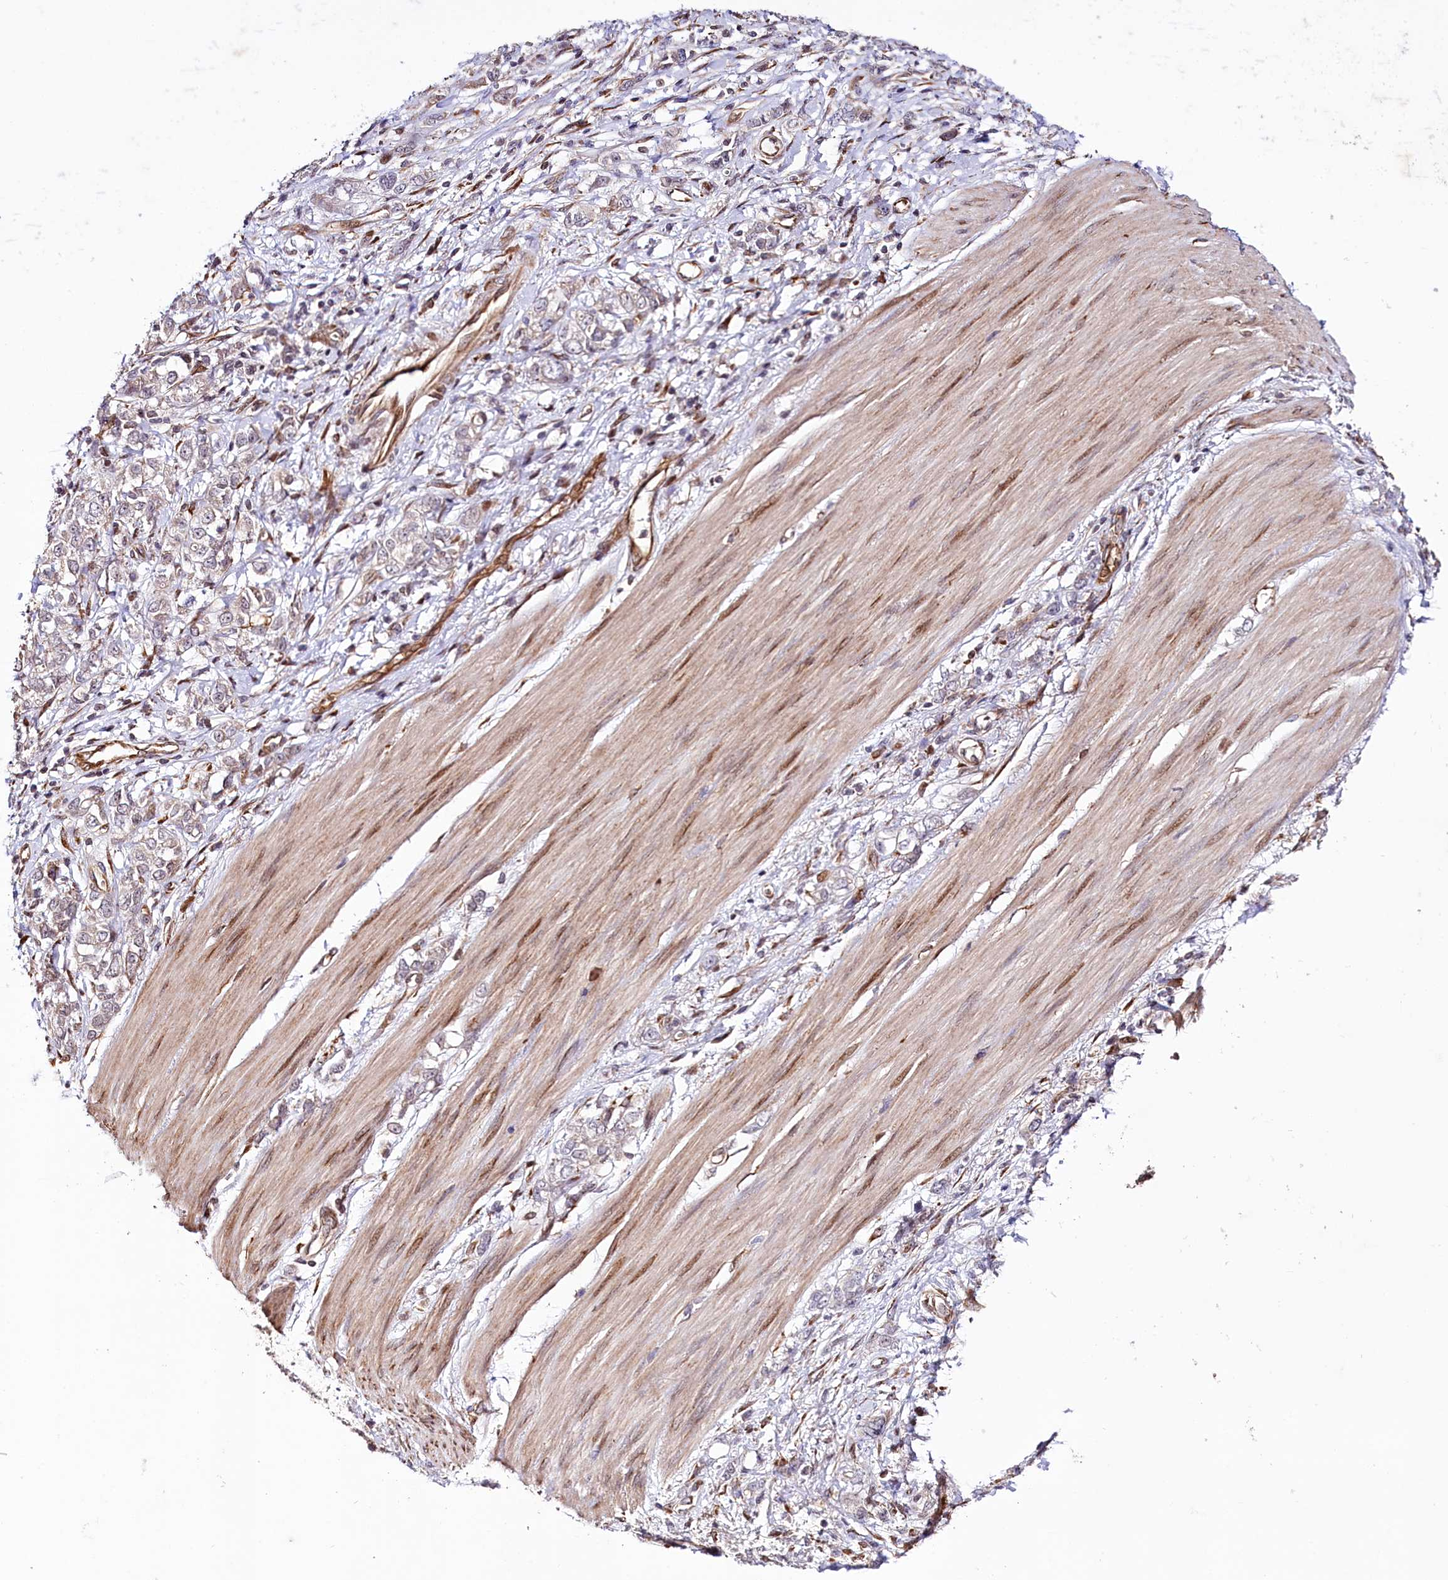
{"staining": {"intensity": "negative", "quantity": "none", "location": "none"}, "tissue": "stomach cancer", "cell_type": "Tumor cells", "image_type": "cancer", "snomed": [{"axis": "morphology", "description": "Adenocarcinoma, NOS"}, {"axis": "topography", "description": "Stomach"}], "caption": "Immunohistochemical staining of stomach cancer (adenocarcinoma) reveals no significant staining in tumor cells.", "gene": "CUTC", "patient": {"sex": "female", "age": 76}}